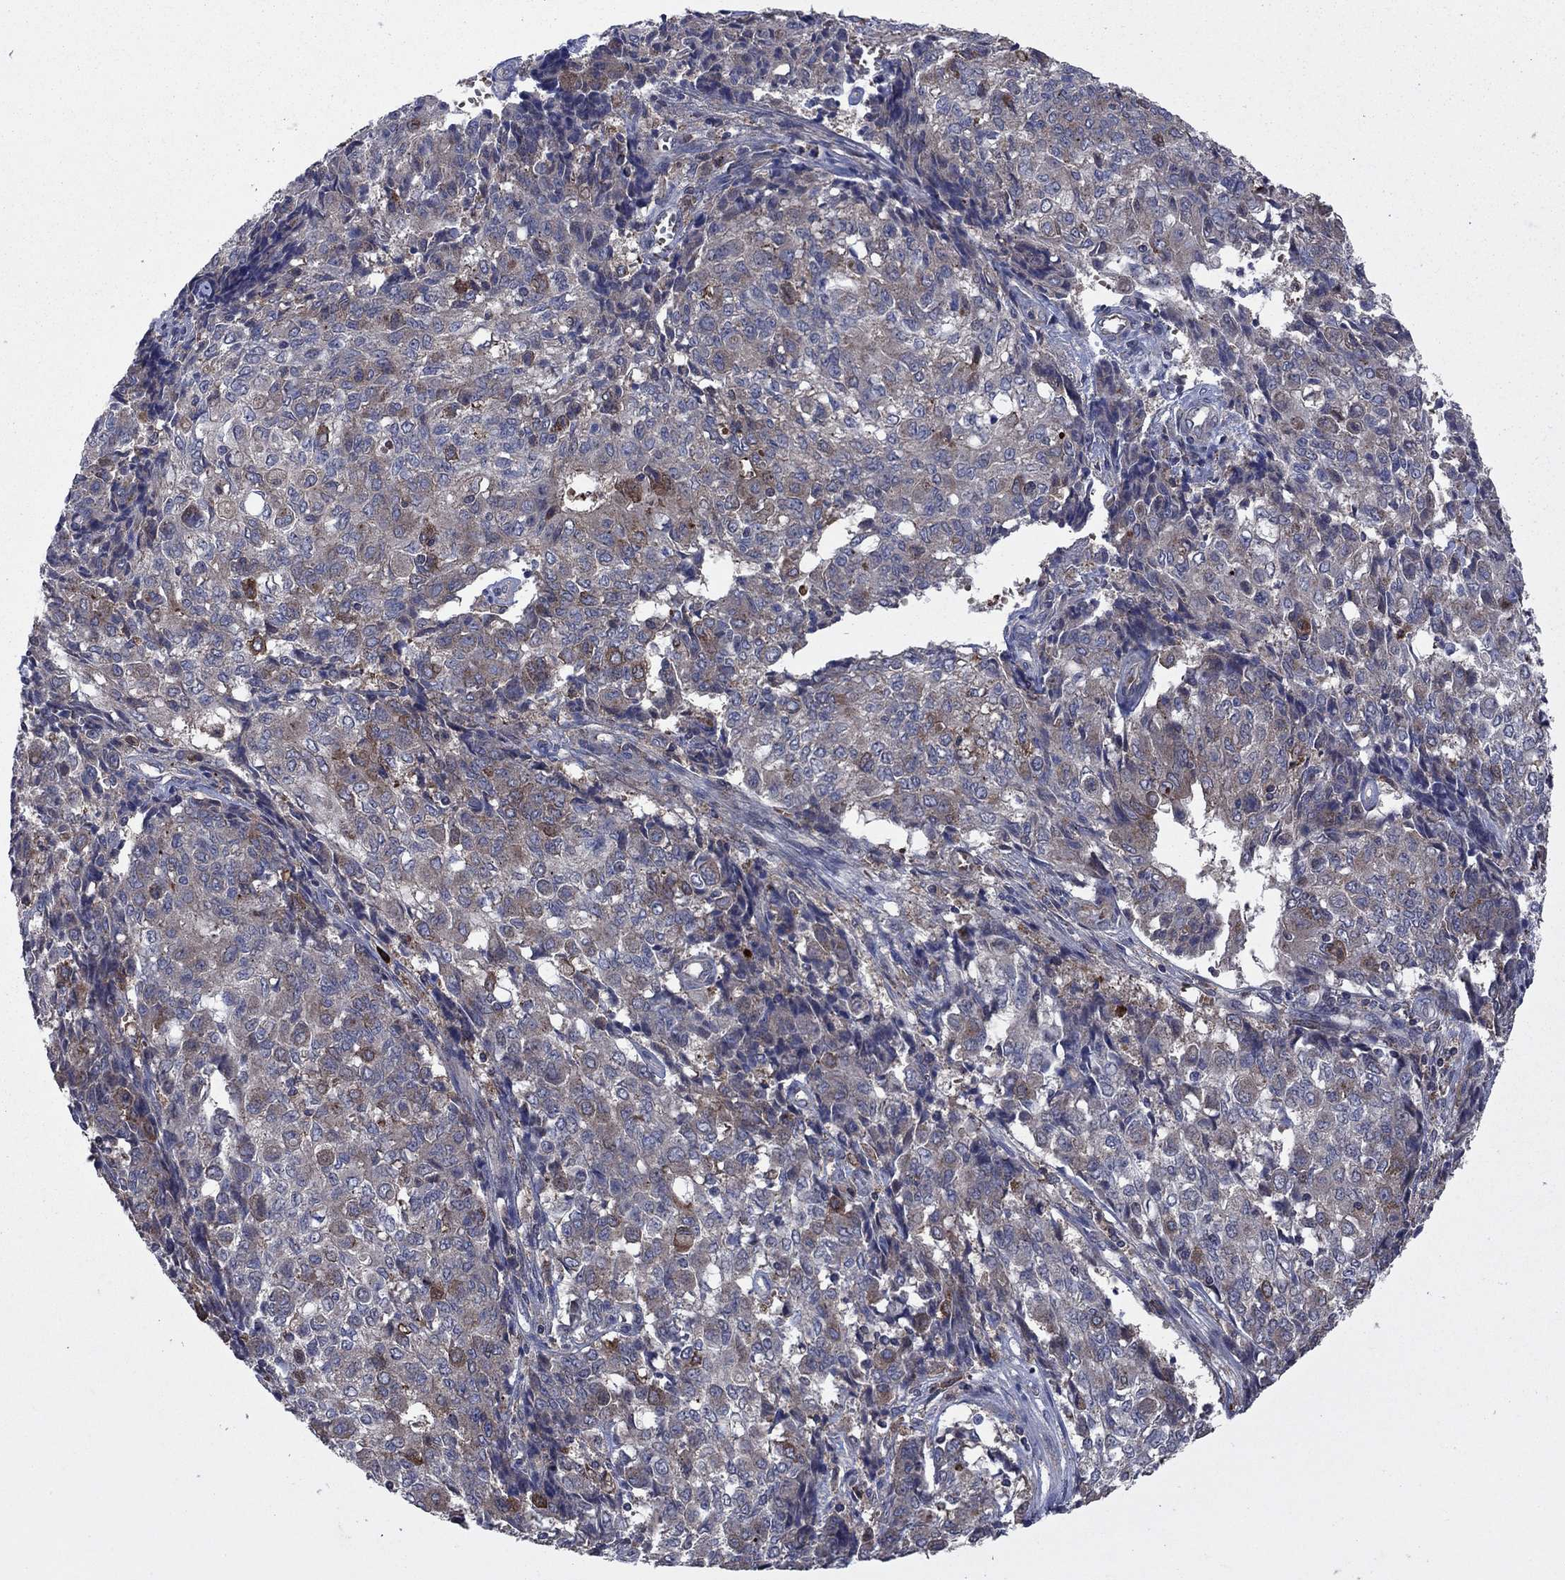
{"staining": {"intensity": "moderate", "quantity": "<25%", "location": "cytoplasmic/membranous"}, "tissue": "ovarian cancer", "cell_type": "Tumor cells", "image_type": "cancer", "snomed": [{"axis": "morphology", "description": "Carcinoma, endometroid"}, {"axis": "topography", "description": "Ovary"}], "caption": "Immunohistochemical staining of ovarian endometroid carcinoma shows low levels of moderate cytoplasmic/membranous protein staining in approximately <25% of tumor cells.", "gene": "MEA1", "patient": {"sex": "female", "age": 42}}